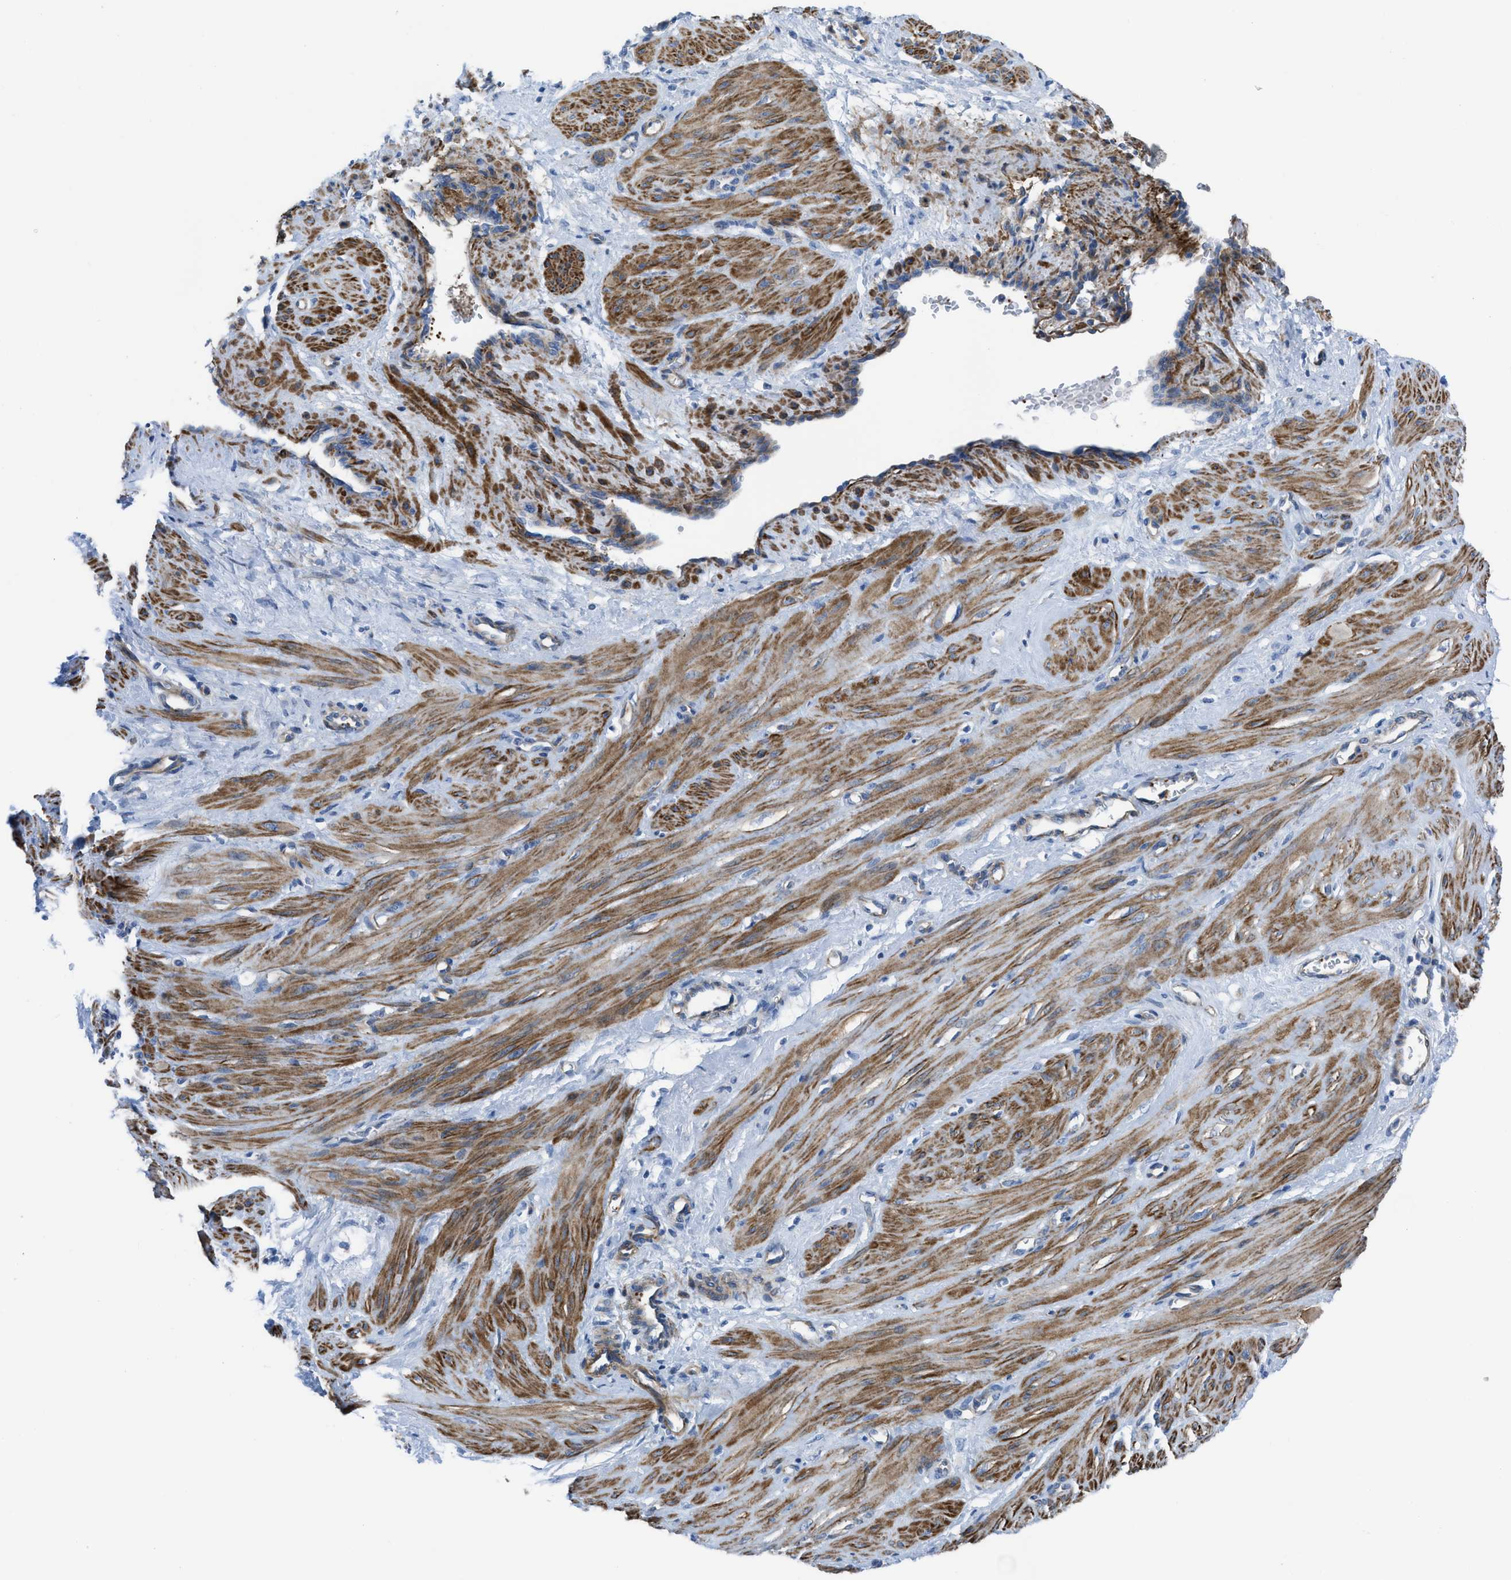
{"staining": {"intensity": "moderate", "quantity": ">75%", "location": "cytoplasmic/membranous"}, "tissue": "smooth muscle", "cell_type": "Smooth muscle cells", "image_type": "normal", "snomed": [{"axis": "morphology", "description": "Normal tissue, NOS"}, {"axis": "topography", "description": "Endometrium"}], "caption": "A medium amount of moderate cytoplasmic/membranous expression is appreciated in approximately >75% of smooth muscle cells in normal smooth muscle.", "gene": "KCNH7", "patient": {"sex": "female", "age": 33}}